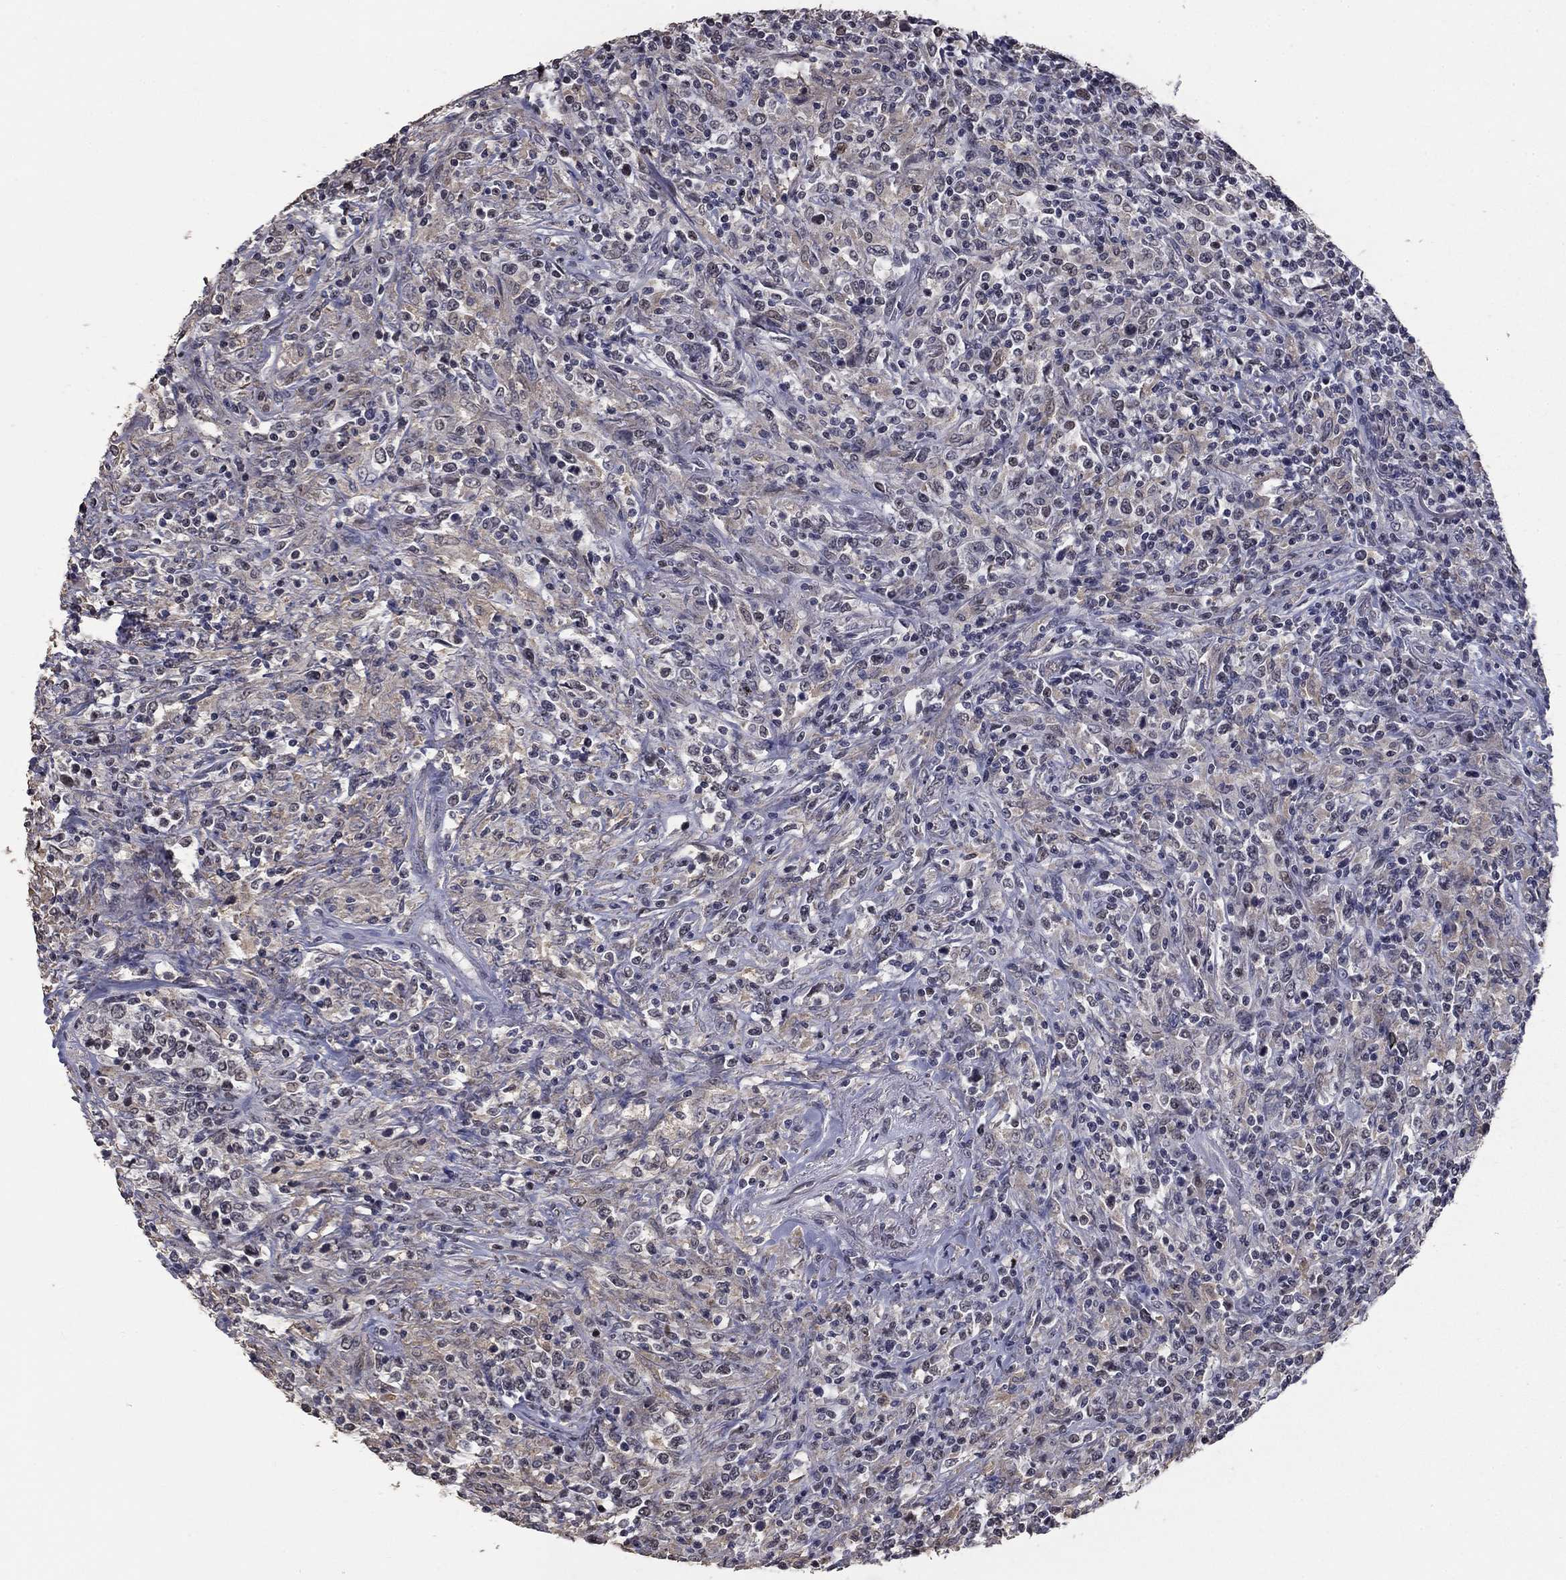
{"staining": {"intensity": "negative", "quantity": "none", "location": "none"}, "tissue": "lymphoma", "cell_type": "Tumor cells", "image_type": "cancer", "snomed": [{"axis": "morphology", "description": "Malignant lymphoma, non-Hodgkin's type, High grade"}, {"axis": "topography", "description": "Lung"}], "caption": "An IHC image of high-grade malignant lymphoma, non-Hodgkin's type is shown. There is no staining in tumor cells of high-grade malignant lymphoma, non-Hodgkin's type. (Immunohistochemistry (ihc), brightfield microscopy, high magnification).", "gene": "SPATA33", "patient": {"sex": "male", "age": 79}}